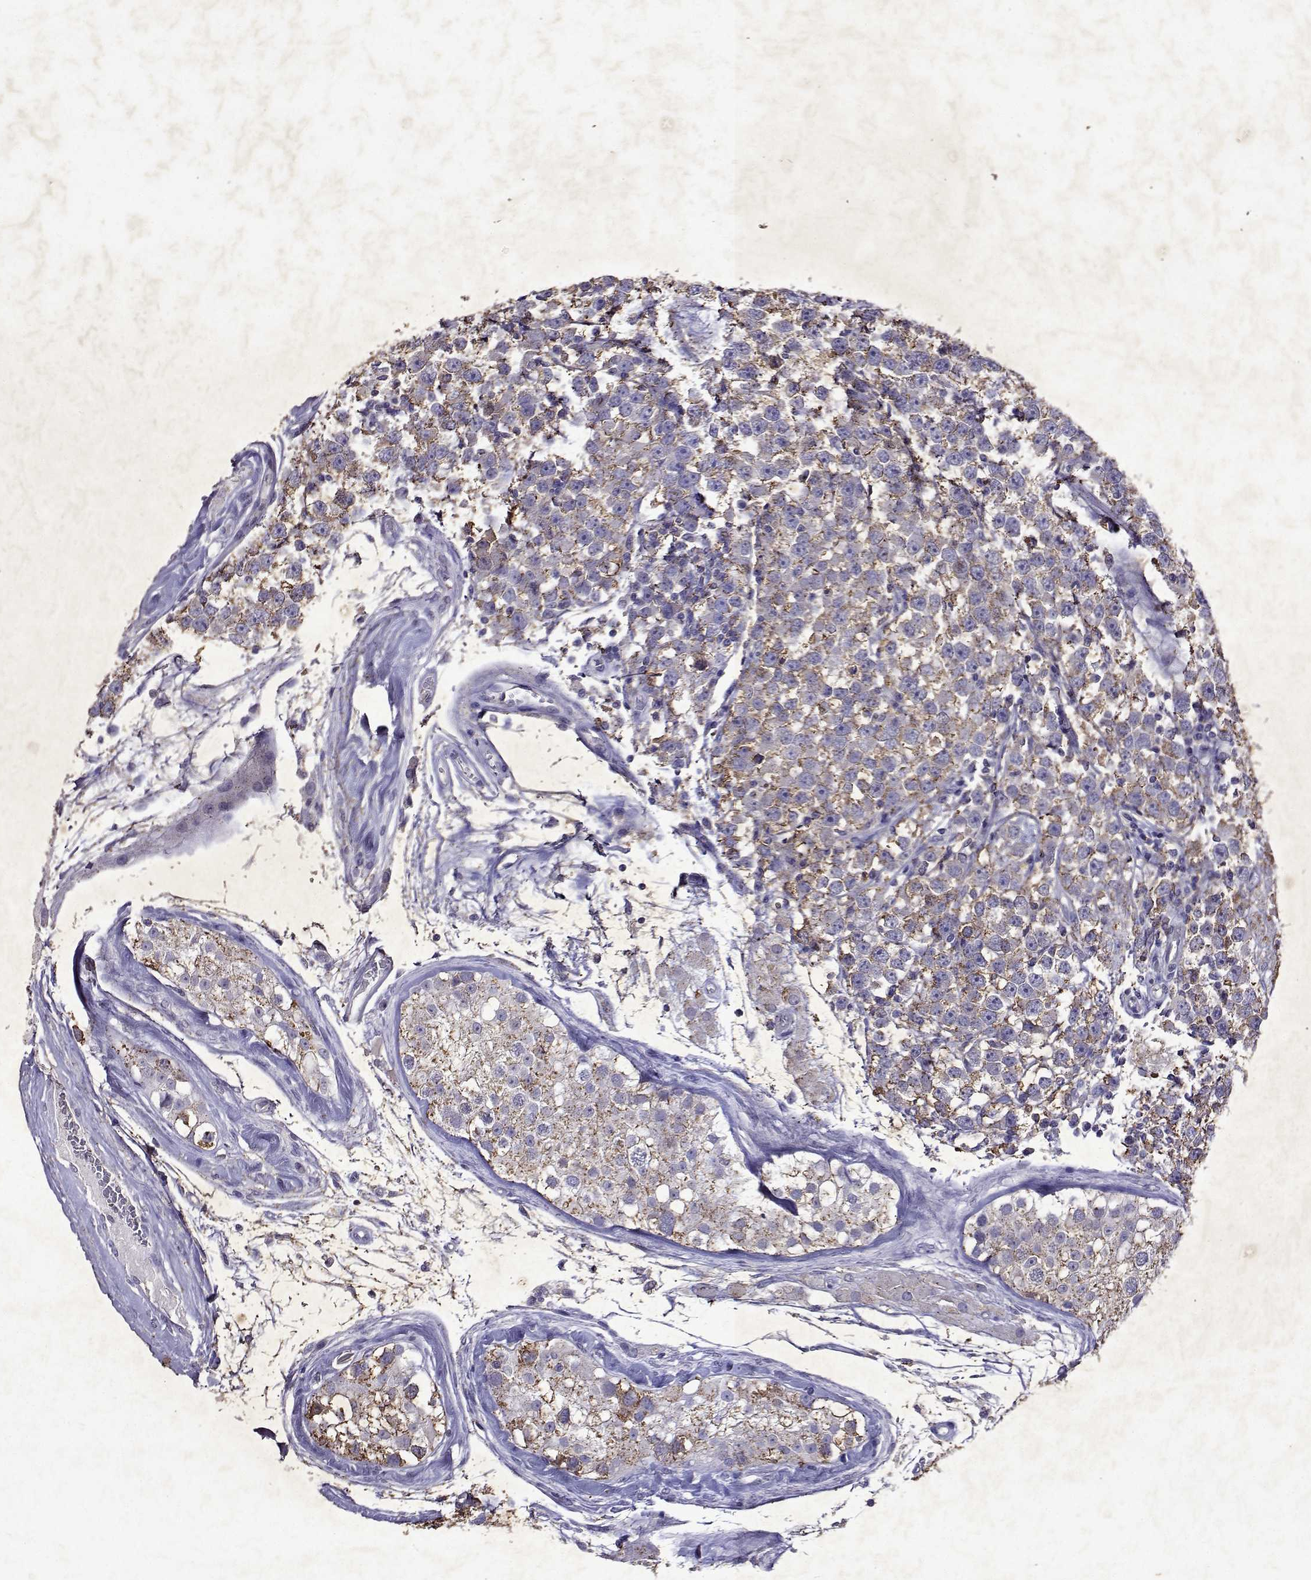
{"staining": {"intensity": "moderate", "quantity": "25%-75%", "location": "cytoplasmic/membranous"}, "tissue": "testis cancer", "cell_type": "Tumor cells", "image_type": "cancer", "snomed": [{"axis": "morphology", "description": "Seminoma, NOS"}, {"axis": "topography", "description": "Testis"}], "caption": "IHC of testis cancer shows medium levels of moderate cytoplasmic/membranous expression in about 25%-75% of tumor cells. (DAB IHC with brightfield microscopy, high magnification).", "gene": "DUSP28", "patient": {"sex": "male", "age": 34}}